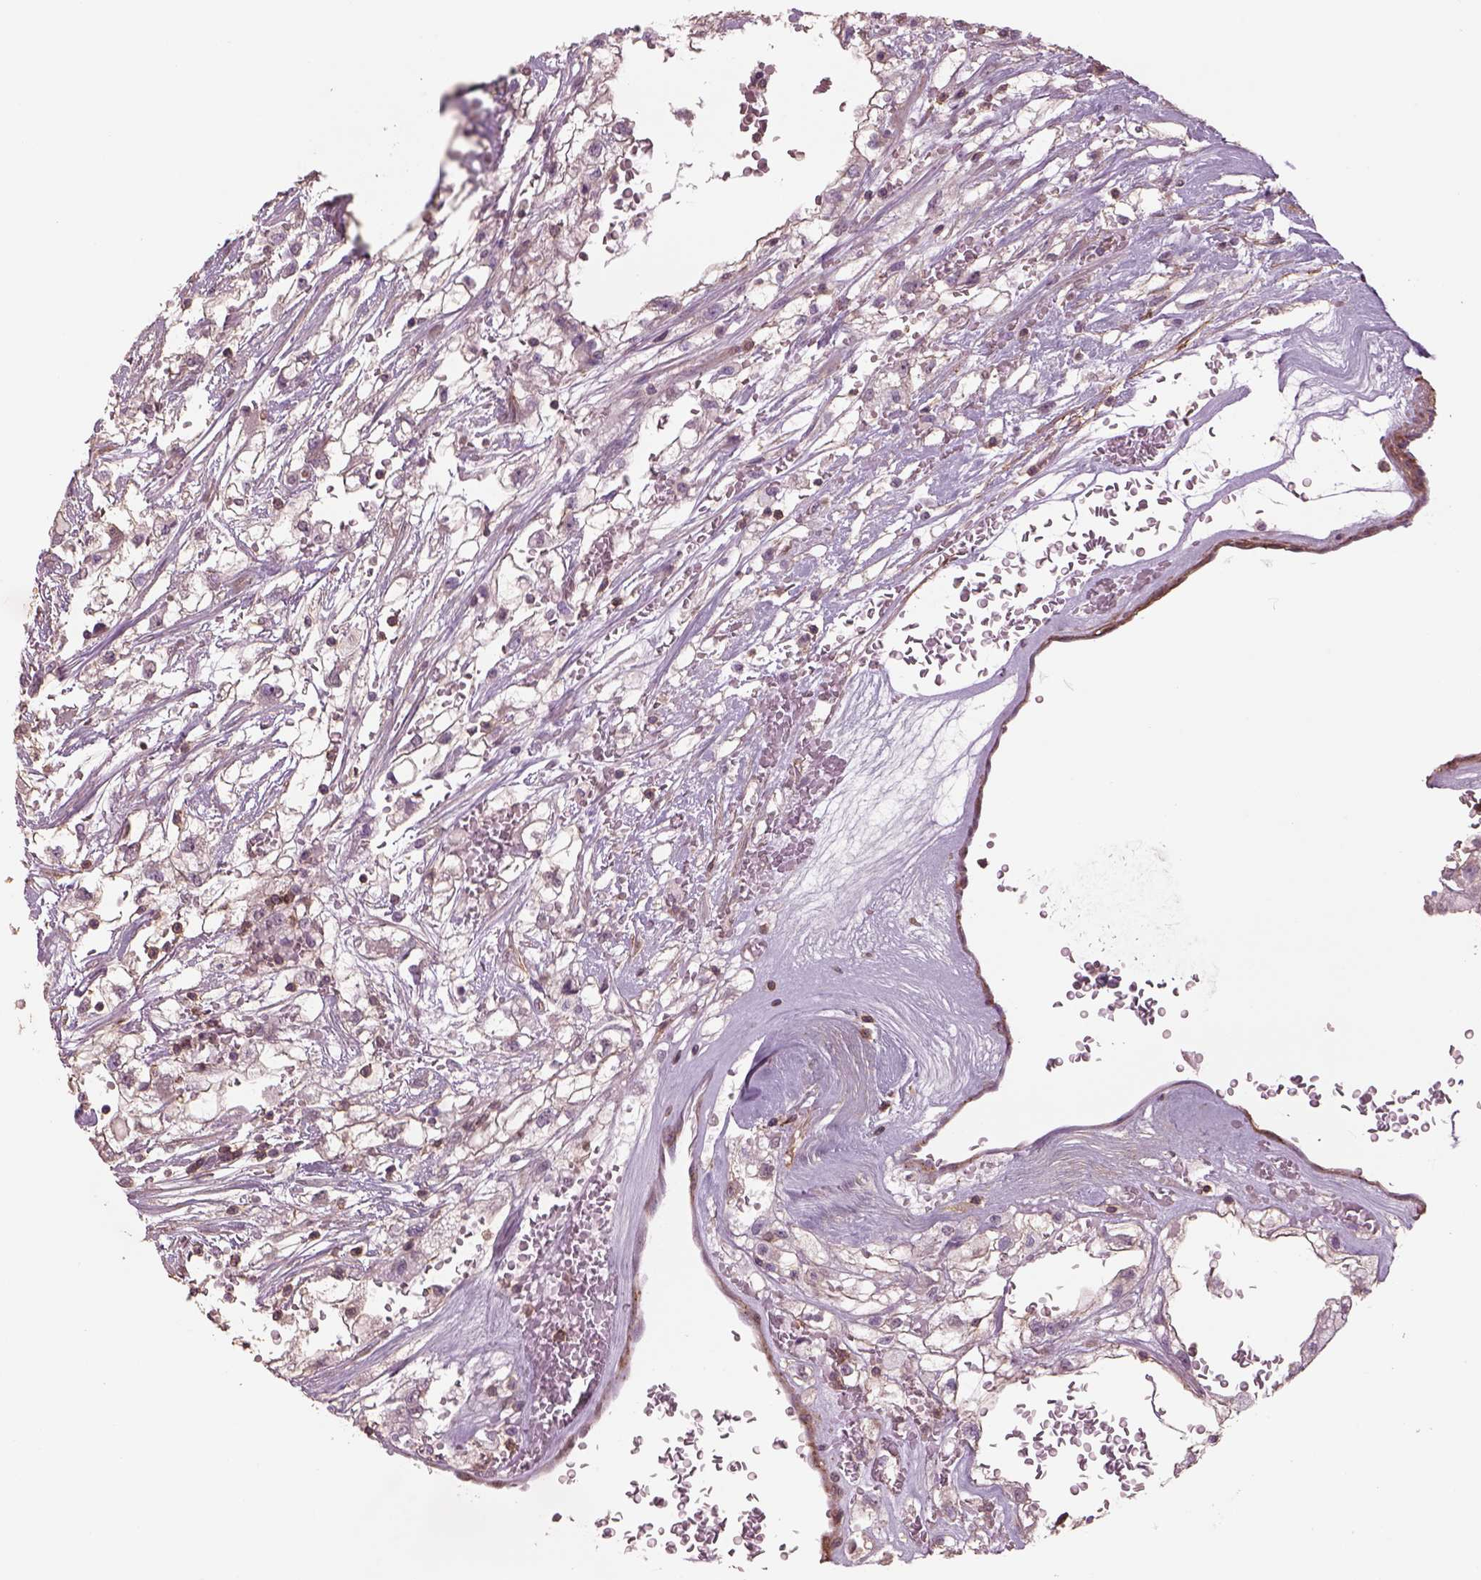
{"staining": {"intensity": "negative", "quantity": "none", "location": "none"}, "tissue": "renal cancer", "cell_type": "Tumor cells", "image_type": "cancer", "snomed": [{"axis": "morphology", "description": "Adenocarcinoma, NOS"}, {"axis": "topography", "description": "Kidney"}], "caption": "Micrograph shows no protein expression in tumor cells of renal cancer tissue.", "gene": "LIN7A", "patient": {"sex": "male", "age": 59}}